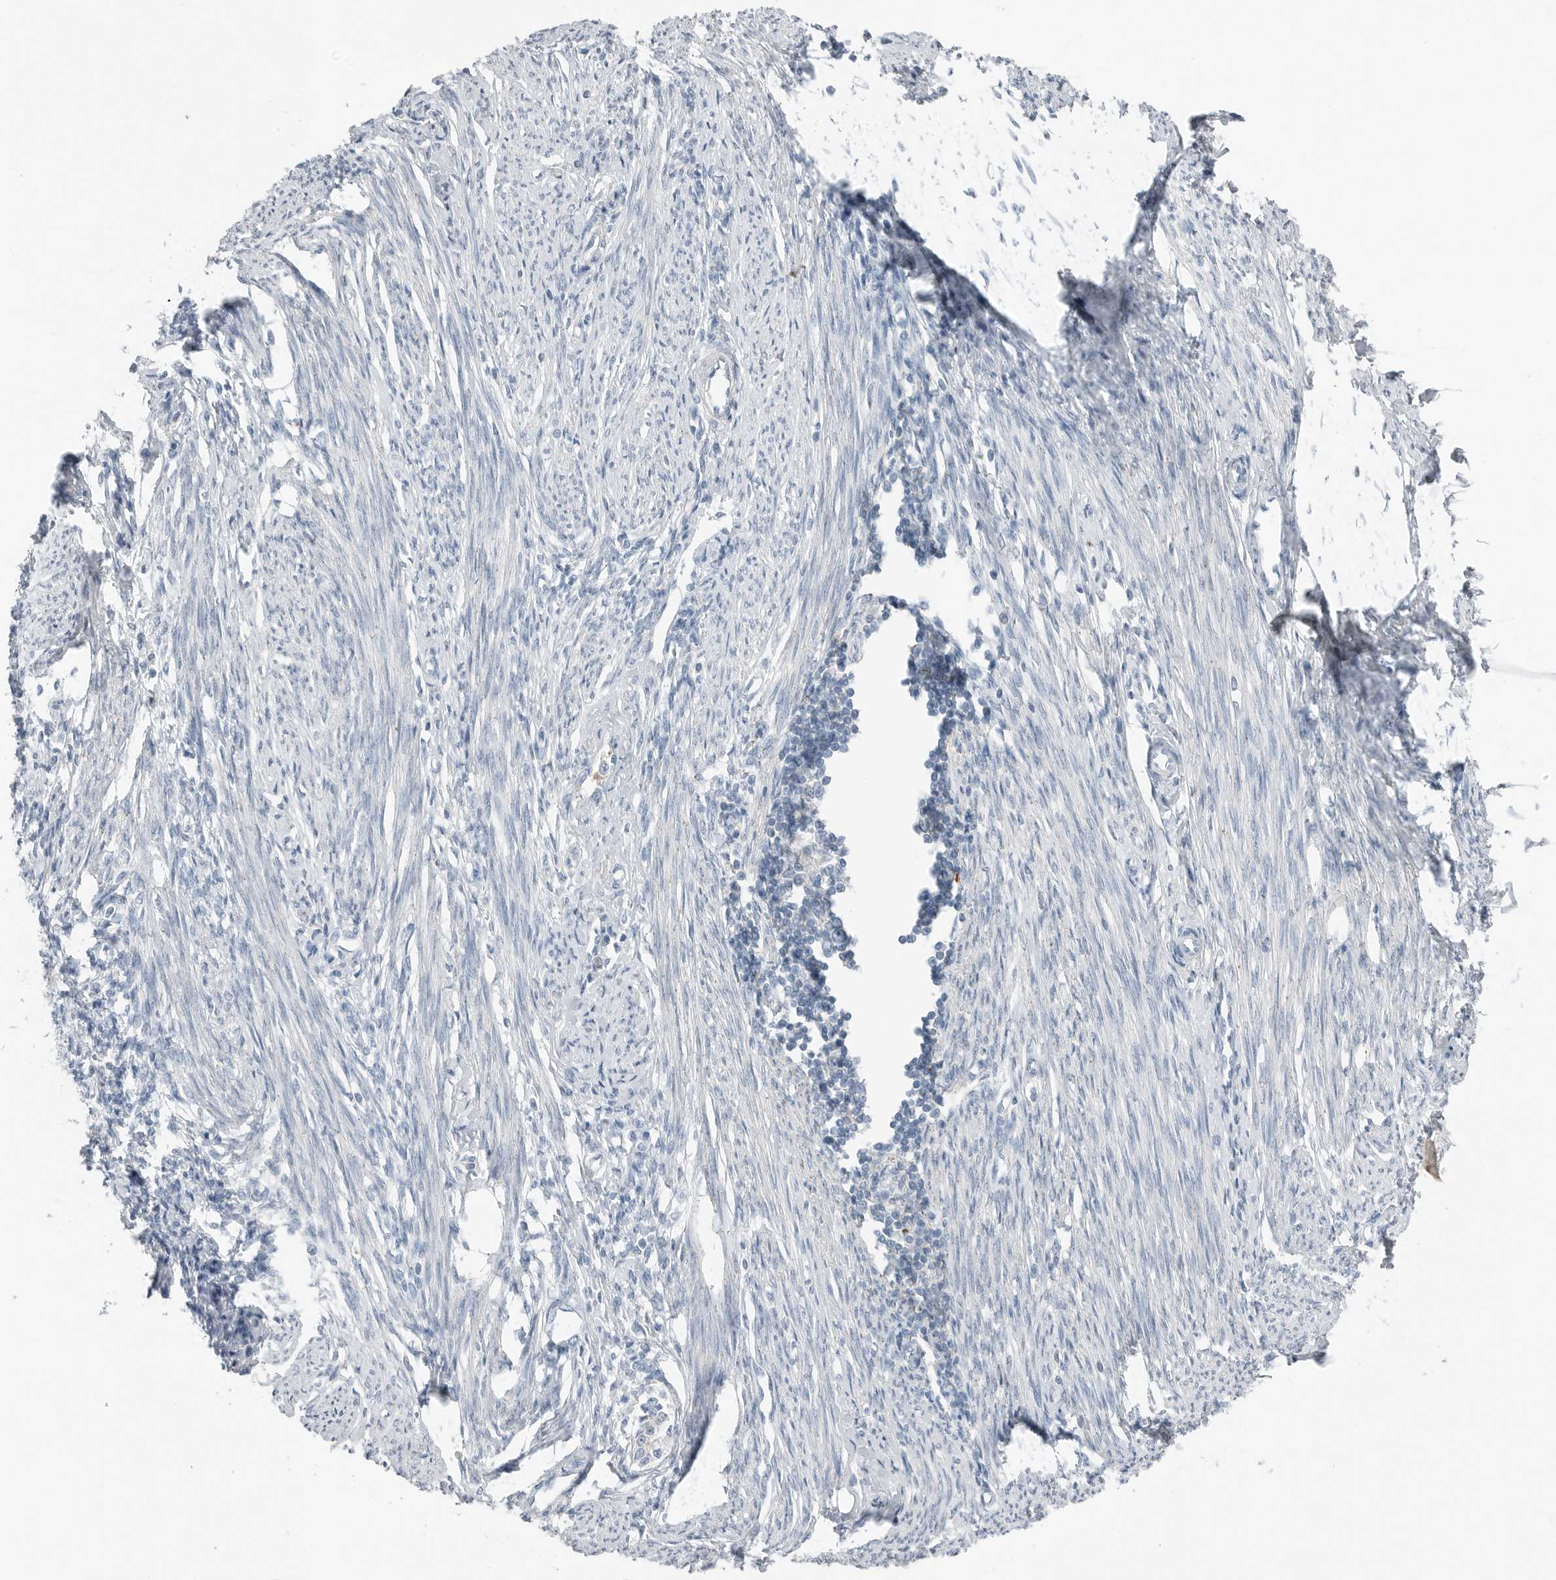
{"staining": {"intensity": "negative", "quantity": "none", "location": "none"}, "tissue": "endometrium", "cell_type": "Cells in endometrial stroma", "image_type": "normal", "snomed": [{"axis": "morphology", "description": "Normal tissue, NOS"}, {"axis": "topography", "description": "Endometrium"}], "caption": "DAB (3,3'-diaminobenzidine) immunohistochemical staining of normal endometrium reveals no significant positivity in cells in endometrial stroma.", "gene": "SERPINB7", "patient": {"sex": "female", "age": 56}}